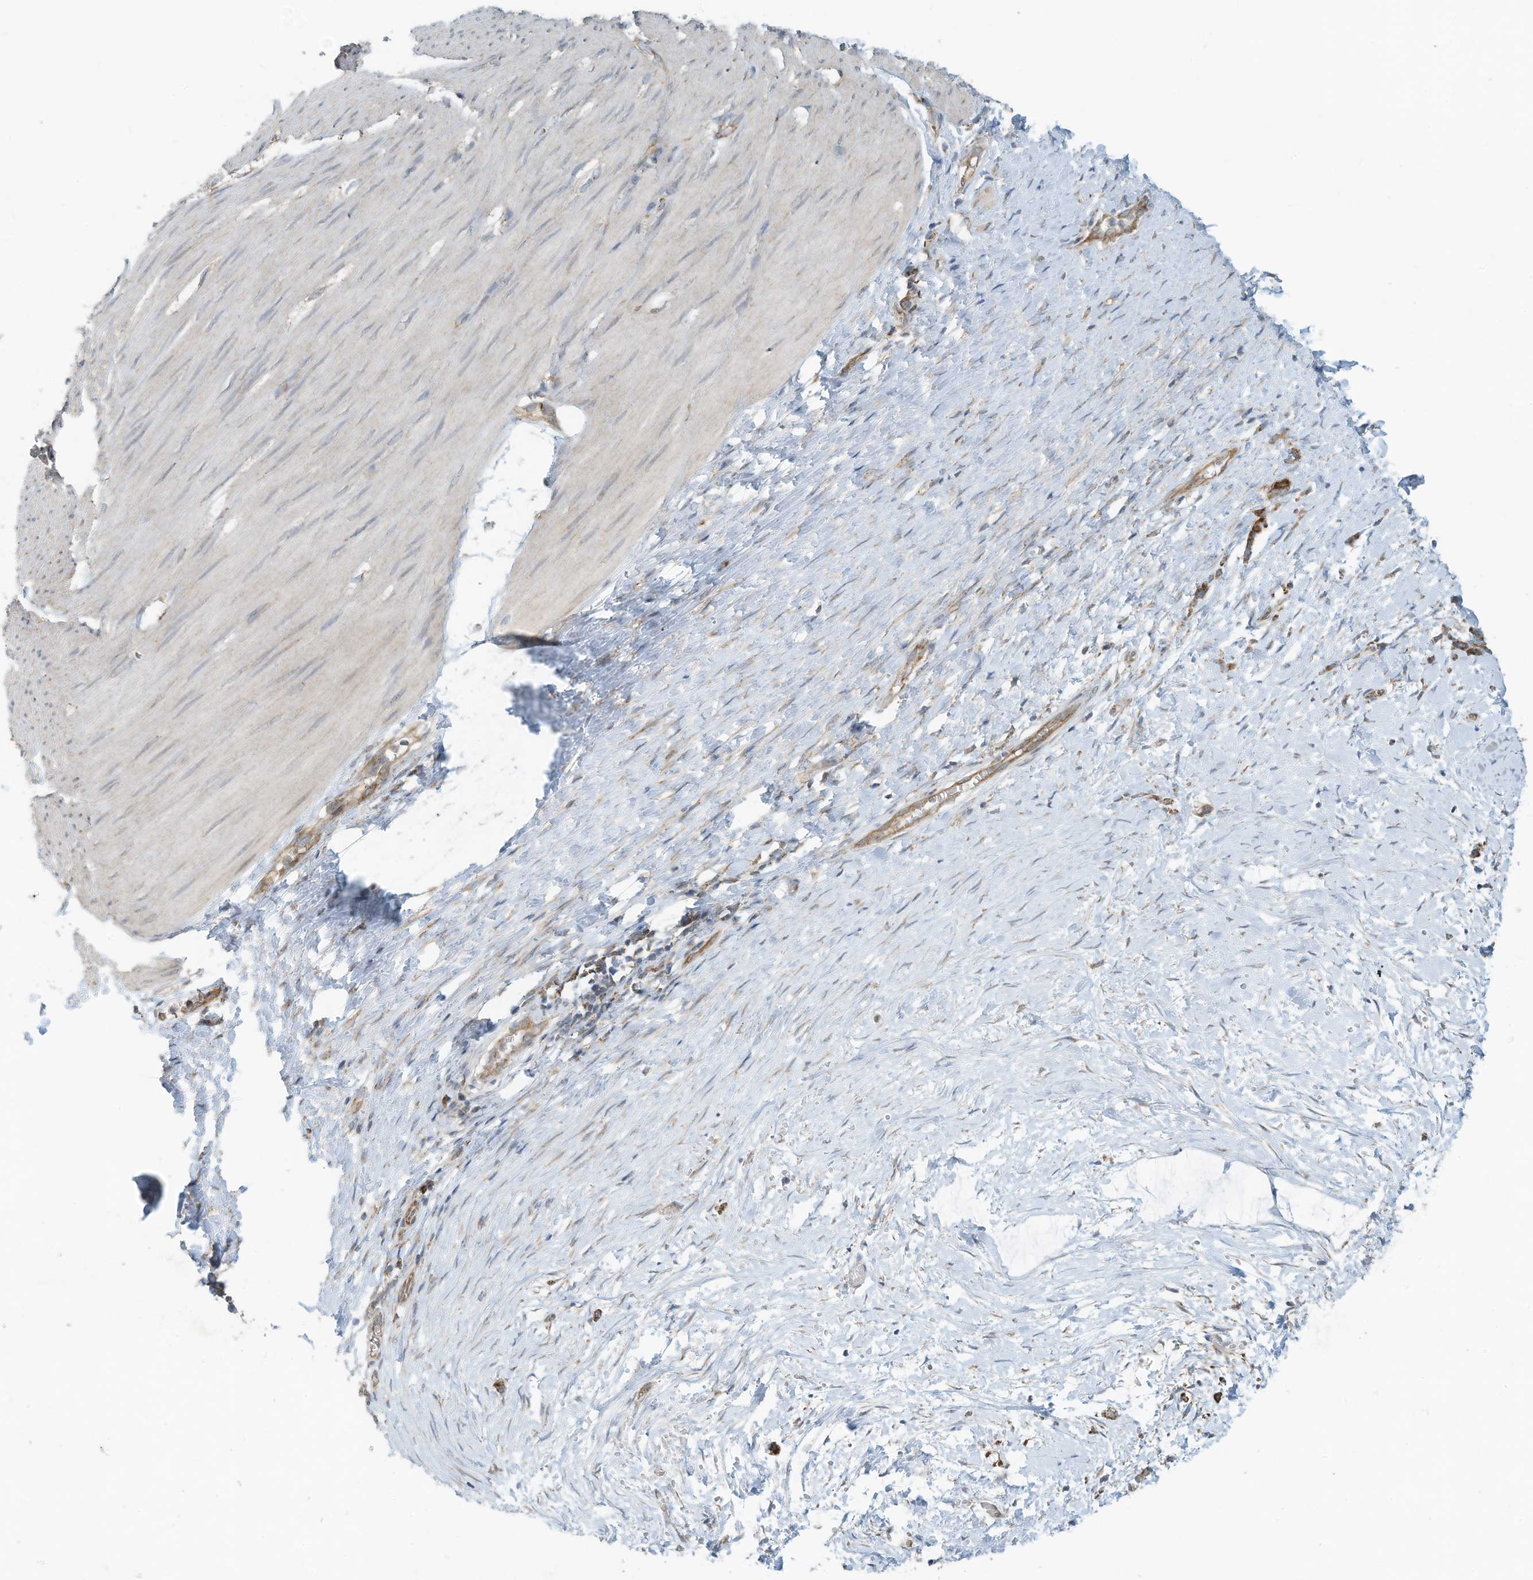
{"staining": {"intensity": "weak", "quantity": "<25%", "location": "cytoplasmic/membranous"}, "tissue": "smooth muscle", "cell_type": "Smooth muscle cells", "image_type": "normal", "snomed": [{"axis": "morphology", "description": "Normal tissue, NOS"}, {"axis": "morphology", "description": "Adenocarcinoma, NOS"}, {"axis": "topography", "description": "Colon"}, {"axis": "topography", "description": "Peripheral nerve tissue"}], "caption": "The histopathology image displays no significant expression in smooth muscle cells of smooth muscle. (DAB immunohistochemistry visualized using brightfield microscopy, high magnification).", "gene": "METTL6", "patient": {"sex": "male", "age": 14}}